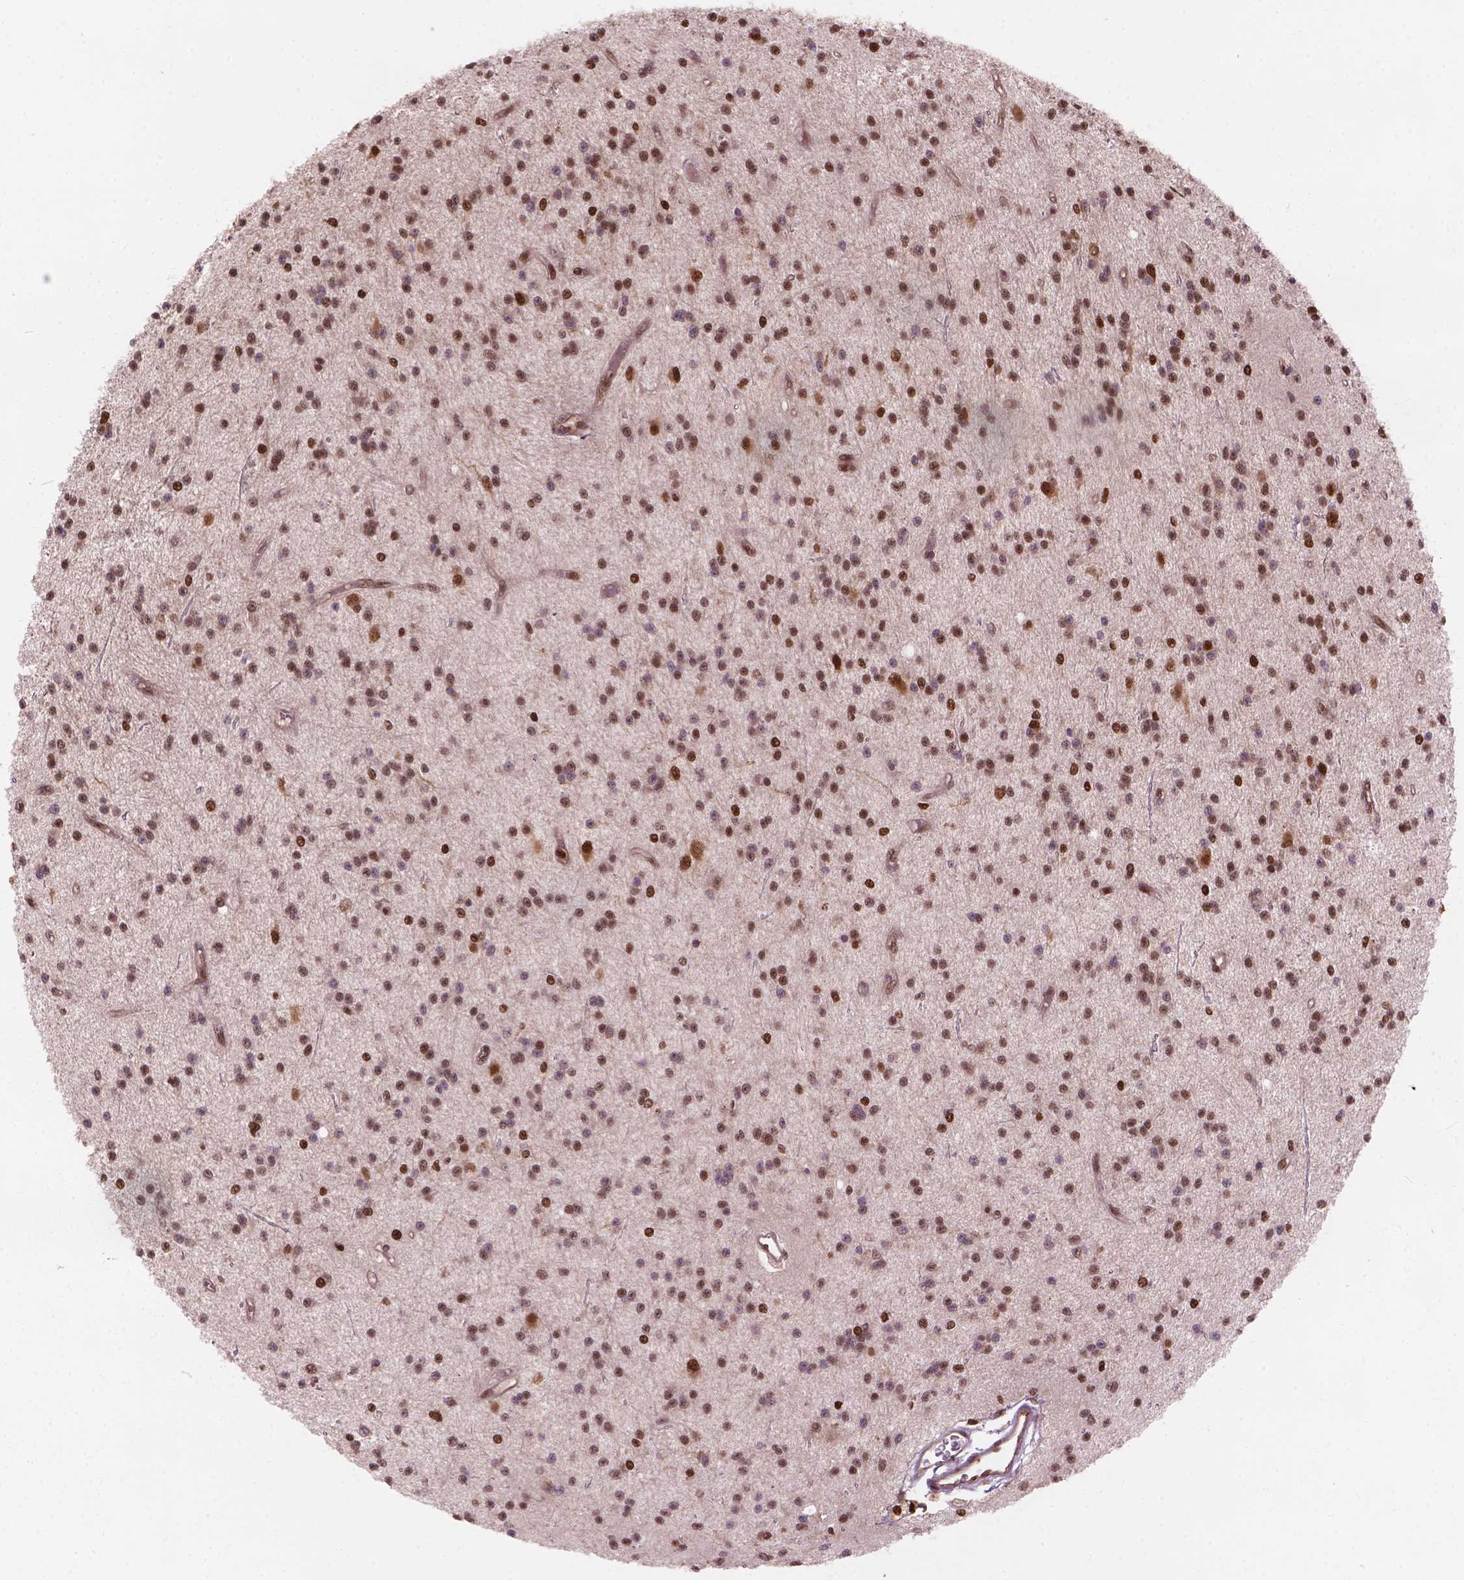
{"staining": {"intensity": "strong", "quantity": ">75%", "location": "nuclear"}, "tissue": "glioma", "cell_type": "Tumor cells", "image_type": "cancer", "snomed": [{"axis": "morphology", "description": "Glioma, malignant, Low grade"}, {"axis": "topography", "description": "Brain"}], "caption": "Protein analysis of malignant glioma (low-grade) tissue displays strong nuclear expression in about >75% of tumor cells.", "gene": "ANP32B", "patient": {"sex": "male", "age": 27}}